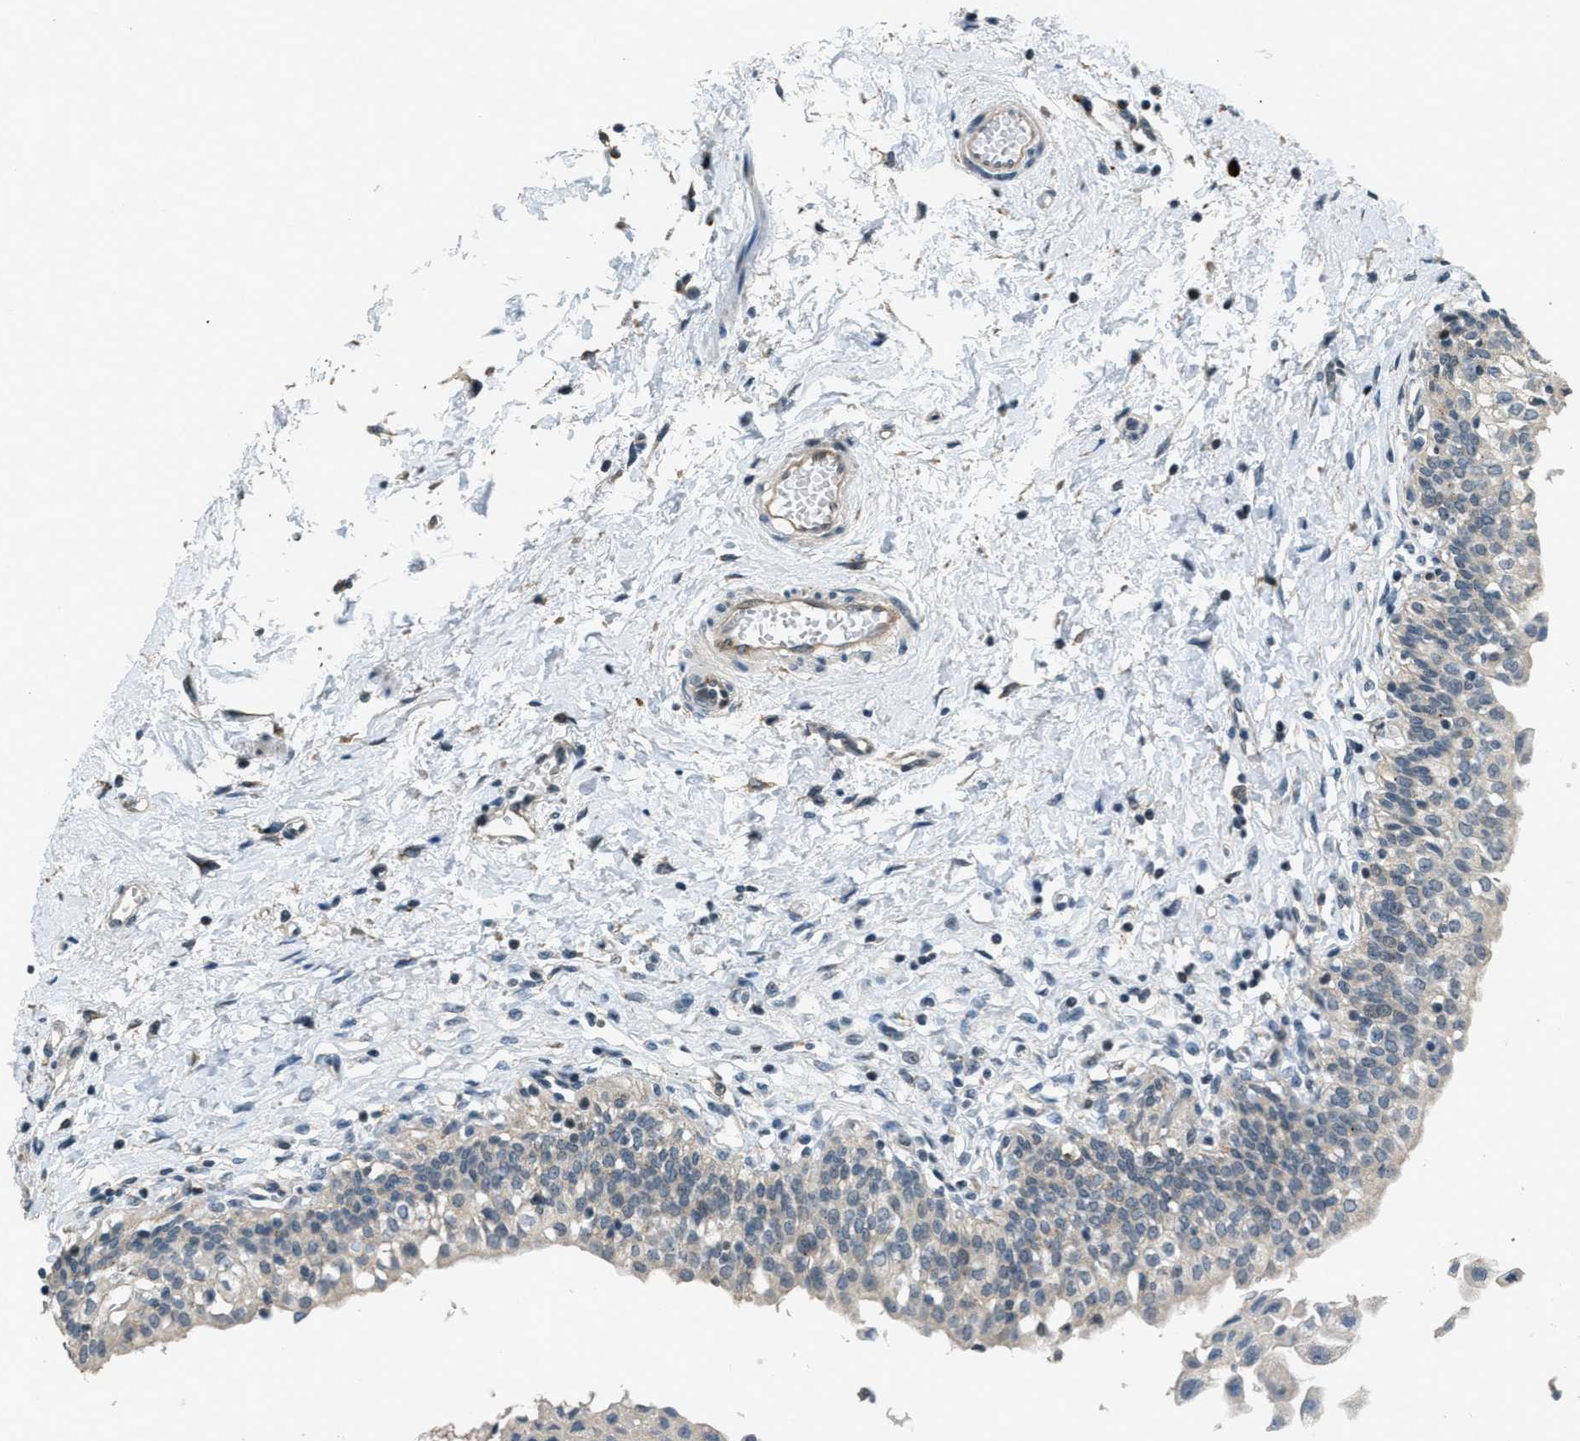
{"staining": {"intensity": "moderate", "quantity": "<25%", "location": "cytoplasmic/membranous,nuclear"}, "tissue": "urinary bladder", "cell_type": "Urothelial cells", "image_type": "normal", "snomed": [{"axis": "morphology", "description": "Normal tissue, NOS"}, {"axis": "topography", "description": "Urinary bladder"}], "caption": "Protein expression analysis of benign human urinary bladder reveals moderate cytoplasmic/membranous,nuclear expression in about <25% of urothelial cells. The staining is performed using DAB brown chromogen to label protein expression. The nuclei are counter-stained blue using hematoxylin.", "gene": "HERC2", "patient": {"sex": "male", "age": 55}}